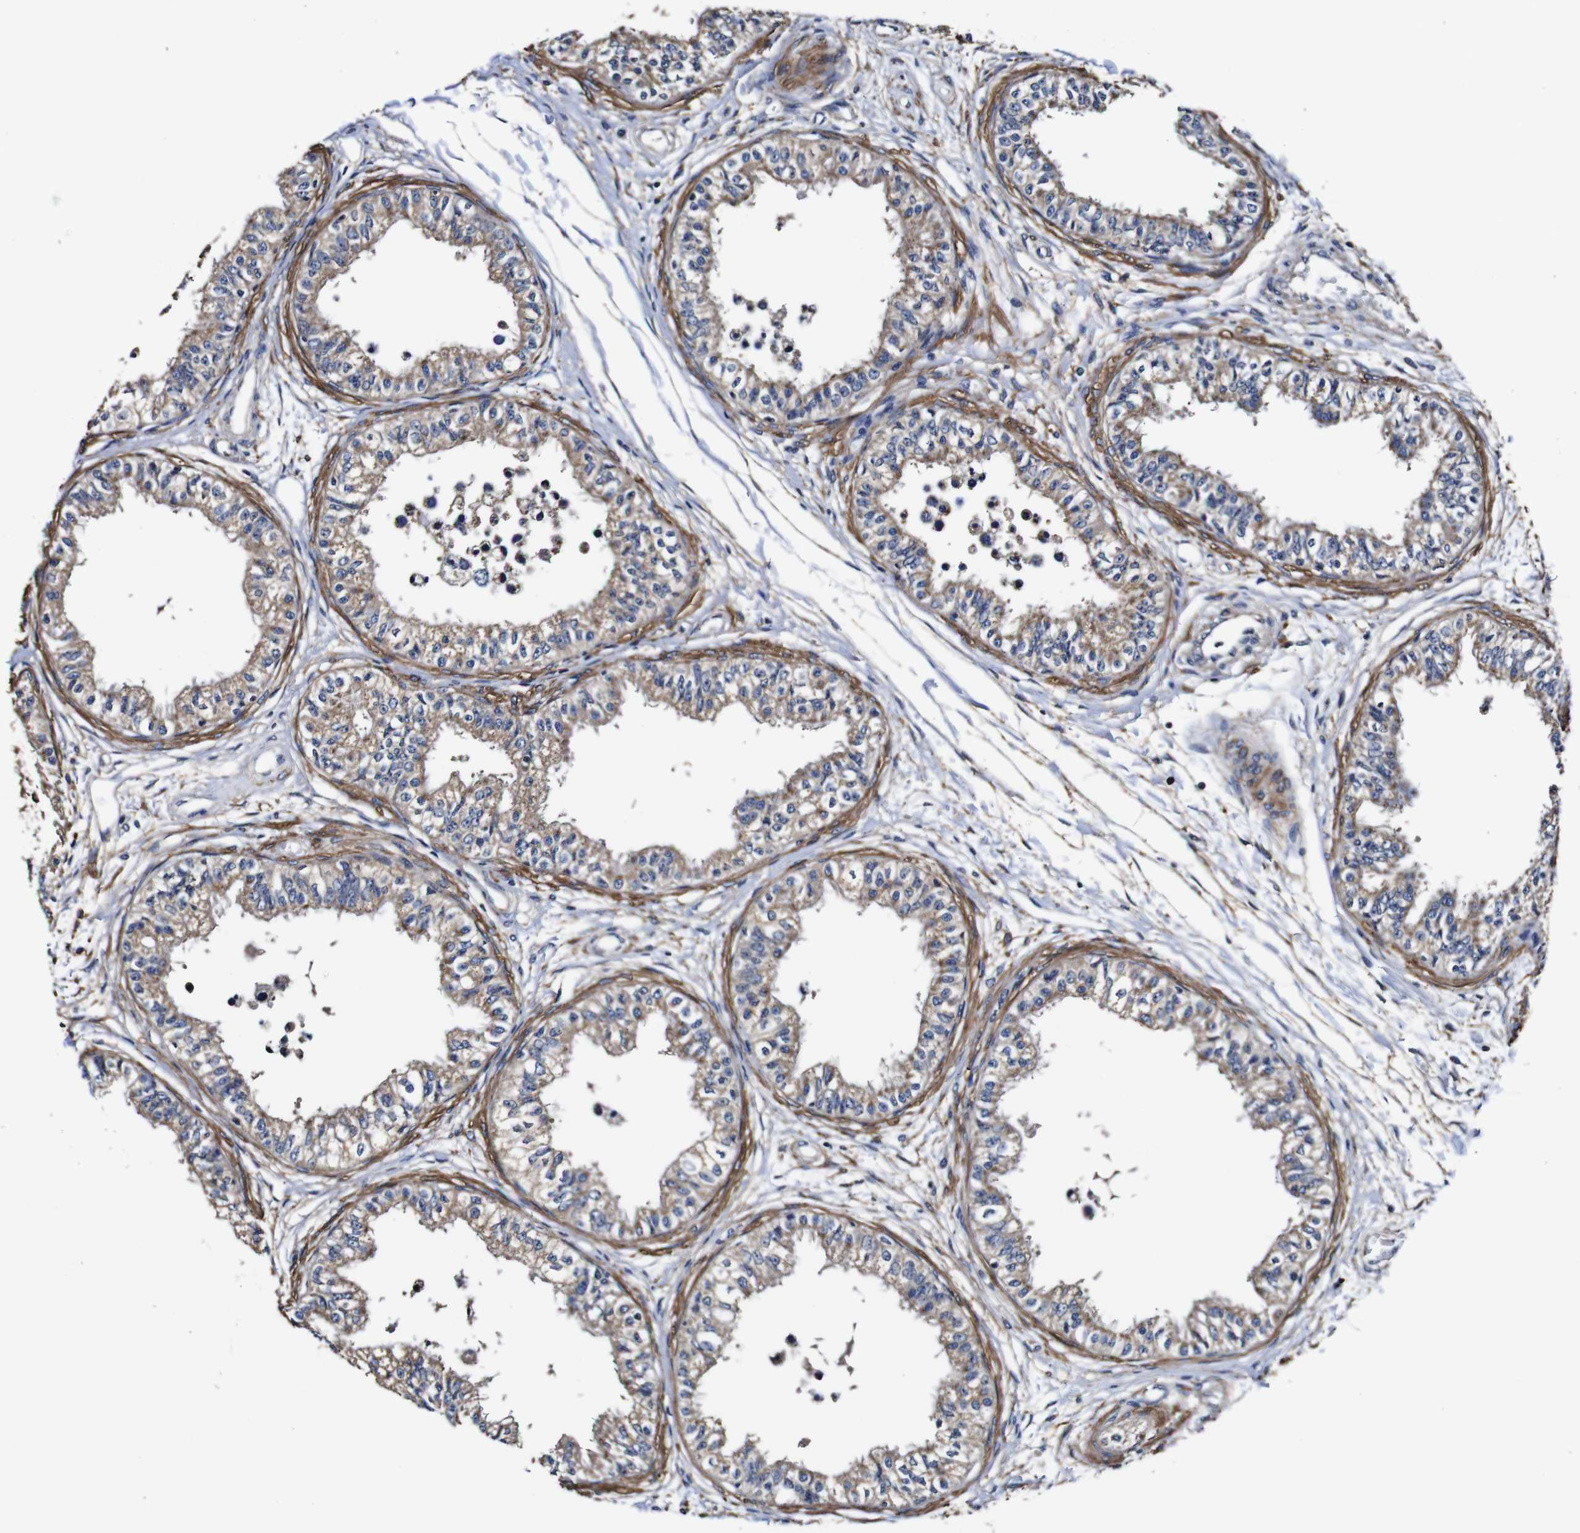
{"staining": {"intensity": "weak", "quantity": ">75%", "location": "cytoplasmic/membranous"}, "tissue": "epididymis", "cell_type": "Glandular cells", "image_type": "normal", "snomed": [{"axis": "morphology", "description": "Normal tissue, NOS"}, {"axis": "morphology", "description": "Adenocarcinoma, metastatic, NOS"}, {"axis": "topography", "description": "Testis"}, {"axis": "topography", "description": "Epididymis"}], "caption": "A low amount of weak cytoplasmic/membranous positivity is appreciated in about >75% of glandular cells in benign epididymis. The protein of interest is shown in brown color, while the nuclei are stained blue.", "gene": "PDCD6IP", "patient": {"sex": "male", "age": 26}}